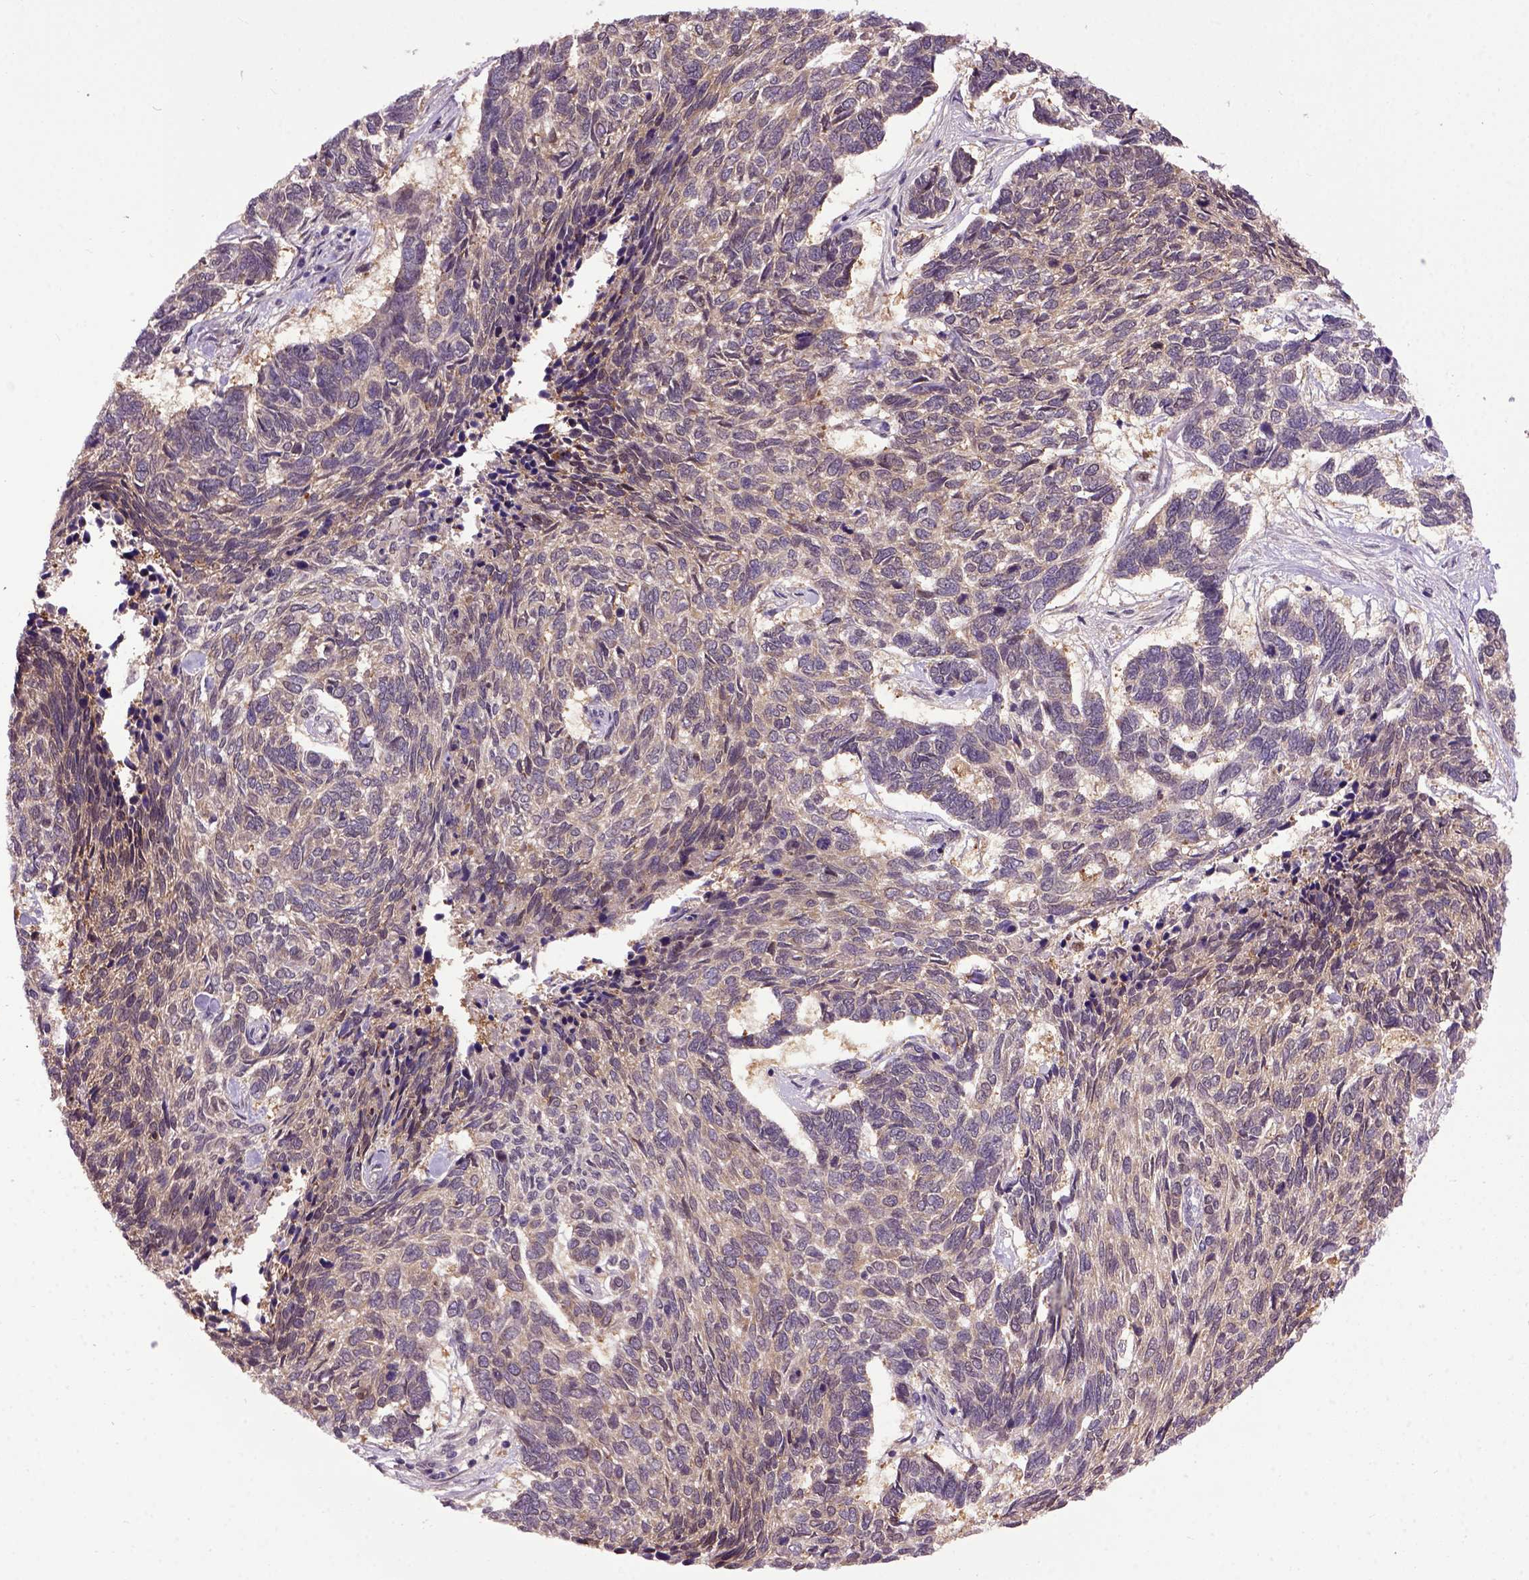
{"staining": {"intensity": "weak", "quantity": ">75%", "location": "cytoplasmic/membranous"}, "tissue": "skin cancer", "cell_type": "Tumor cells", "image_type": "cancer", "snomed": [{"axis": "morphology", "description": "Basal cell carcinoma"}, {"axis": "topography", "description": "Skin"}], "caption": "High-magnification brightfield microscopy of basal cell carcinoma (skin) stained with DAB (3,3'-diaminobenzidine) (brown) and counterstained with hematoxylin (blue). tumor cells exhibit weak cytoplasmic/membranous positivity is appreciated in about>75% of cells.", "gene": "RAB43", "patient": {"sex": "female", "age": 65}}